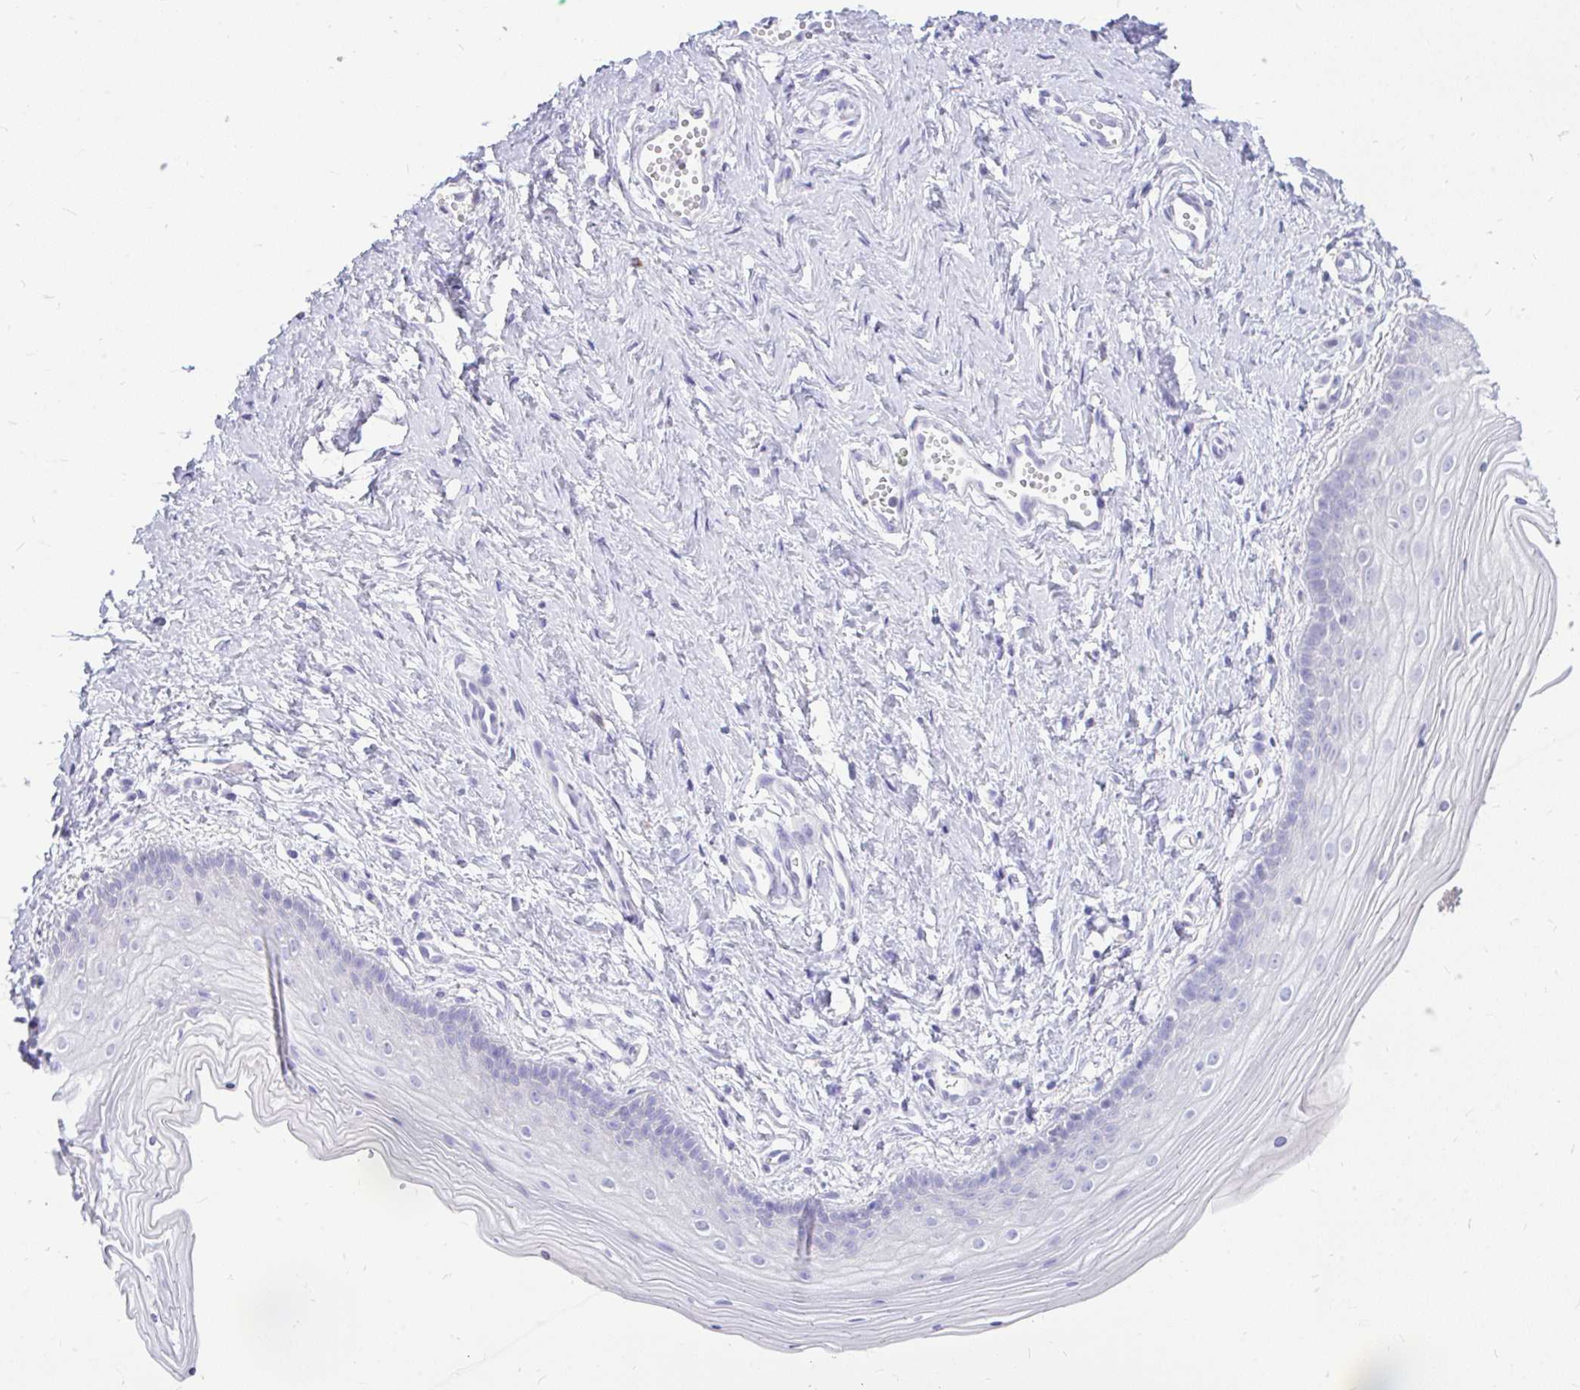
{"staining": {"intensity": "negative", "quantity": "none", "location": "none"}, "tissue": "vagina", "cell_type": "Squamous epithelial cells", "image_type": "normal", "snomed": [{"axis": "morphology", "description": "Normal tissue, NOS"}, {"axis": "topography", "description": "Vagina"}], "caption": "IHC micrograph of unremarkable vagina: vagina stained with DAB displays no significant protein expression in squamous epithelial cells.", "gene": "MAP1LC3A", "patient": {"sex": "female", "age": 38}}